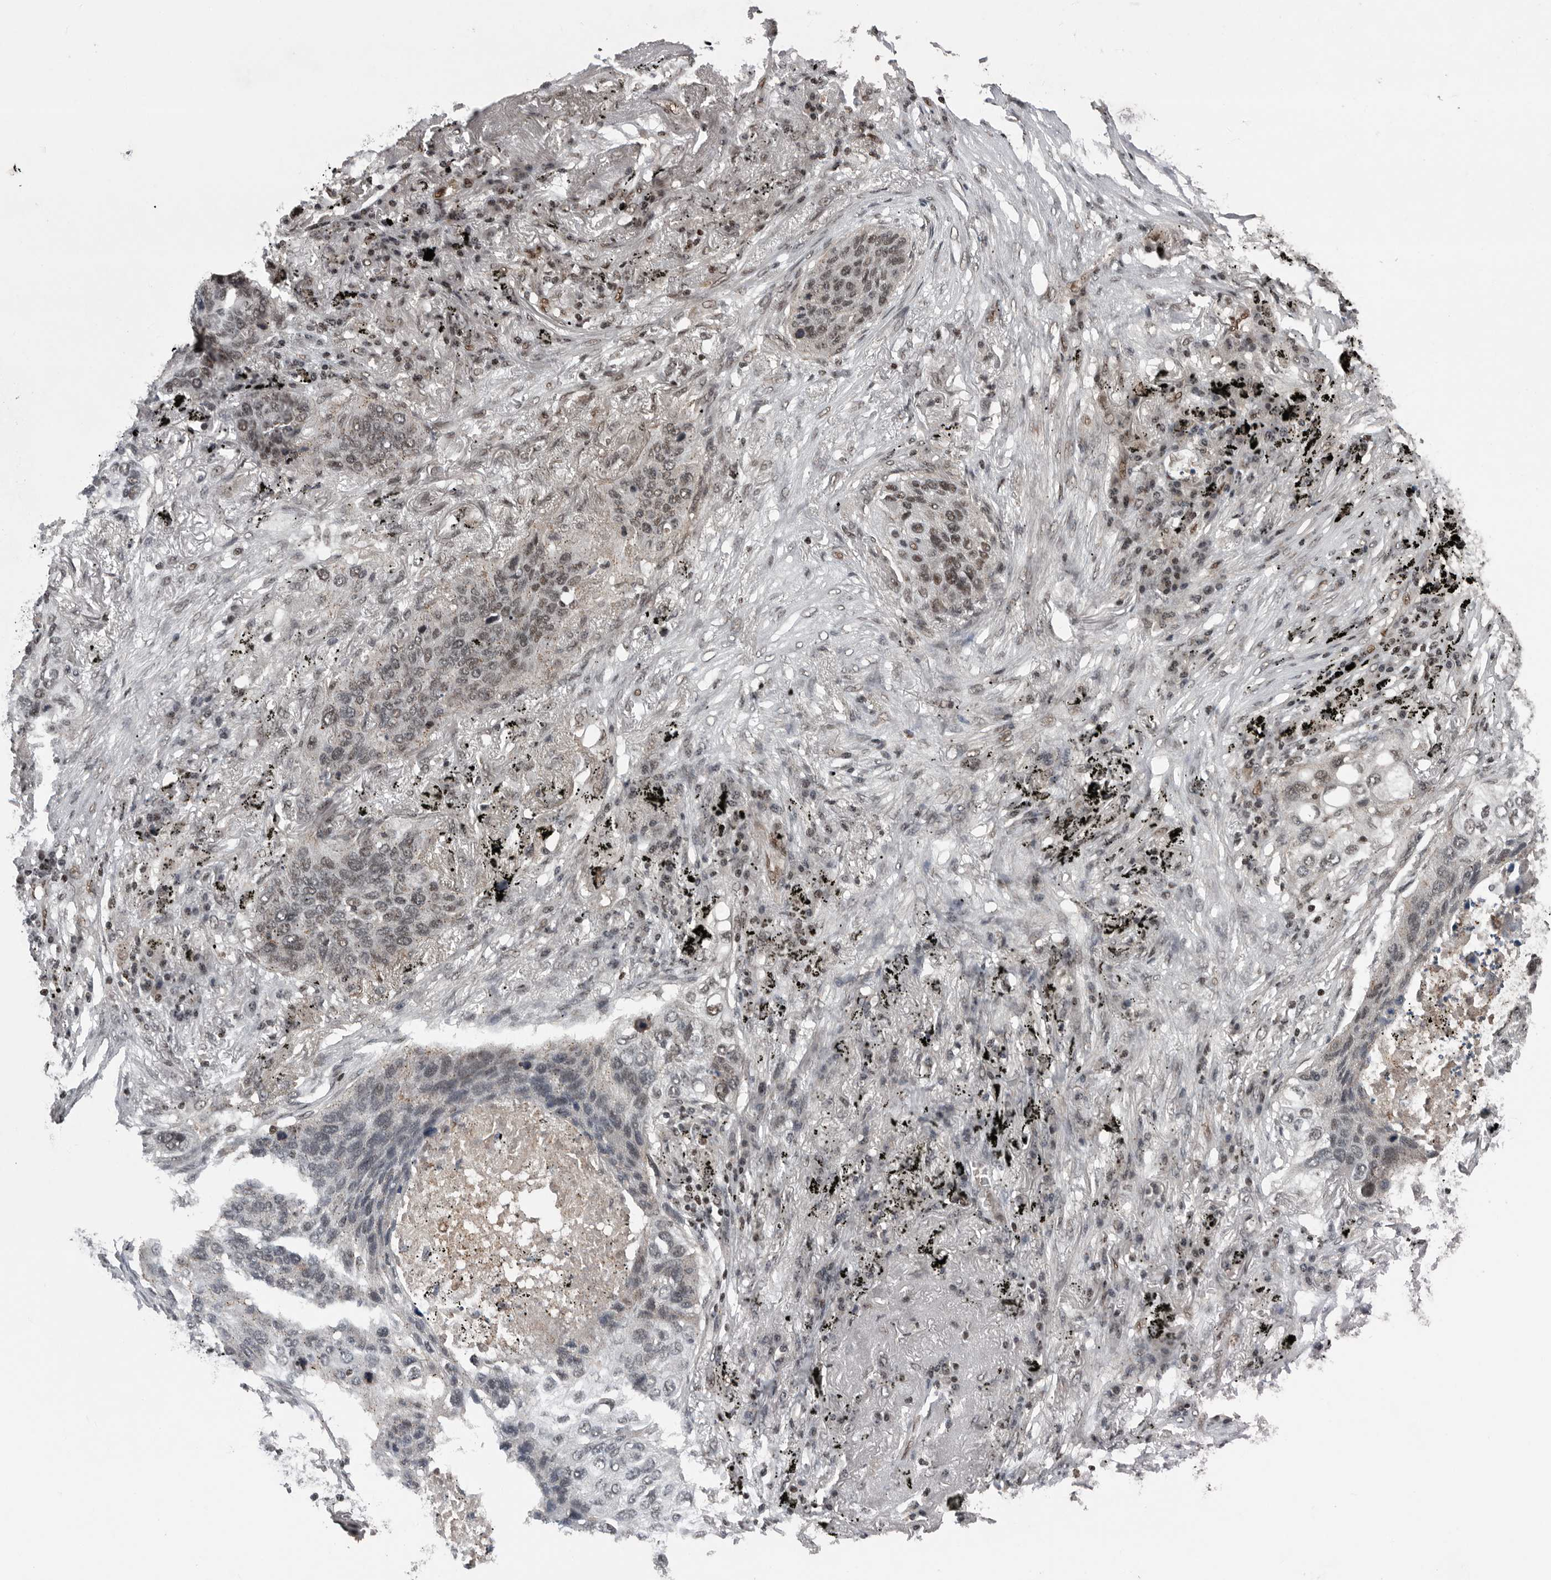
{"staining": {"intensity": "weak", "quantity": "25%-75%", "location": "nuclear"}, "tissue": "lung cancer", "cell_type": "Tumor cells", "image_type": "cancer", "snomed": [{"axis": "morphology", "description": "Squamous cell carcinoma, NOS"}, {"axis": "topography", "description": "Lung"}], "caption": "Tumor cells show low levels of weak nuclear expression in approximately 25%-75% of cells in squamous cell carcinoma (lung).", "gene": "SENP7", "patient": {"sex": "female", "age": 63}}